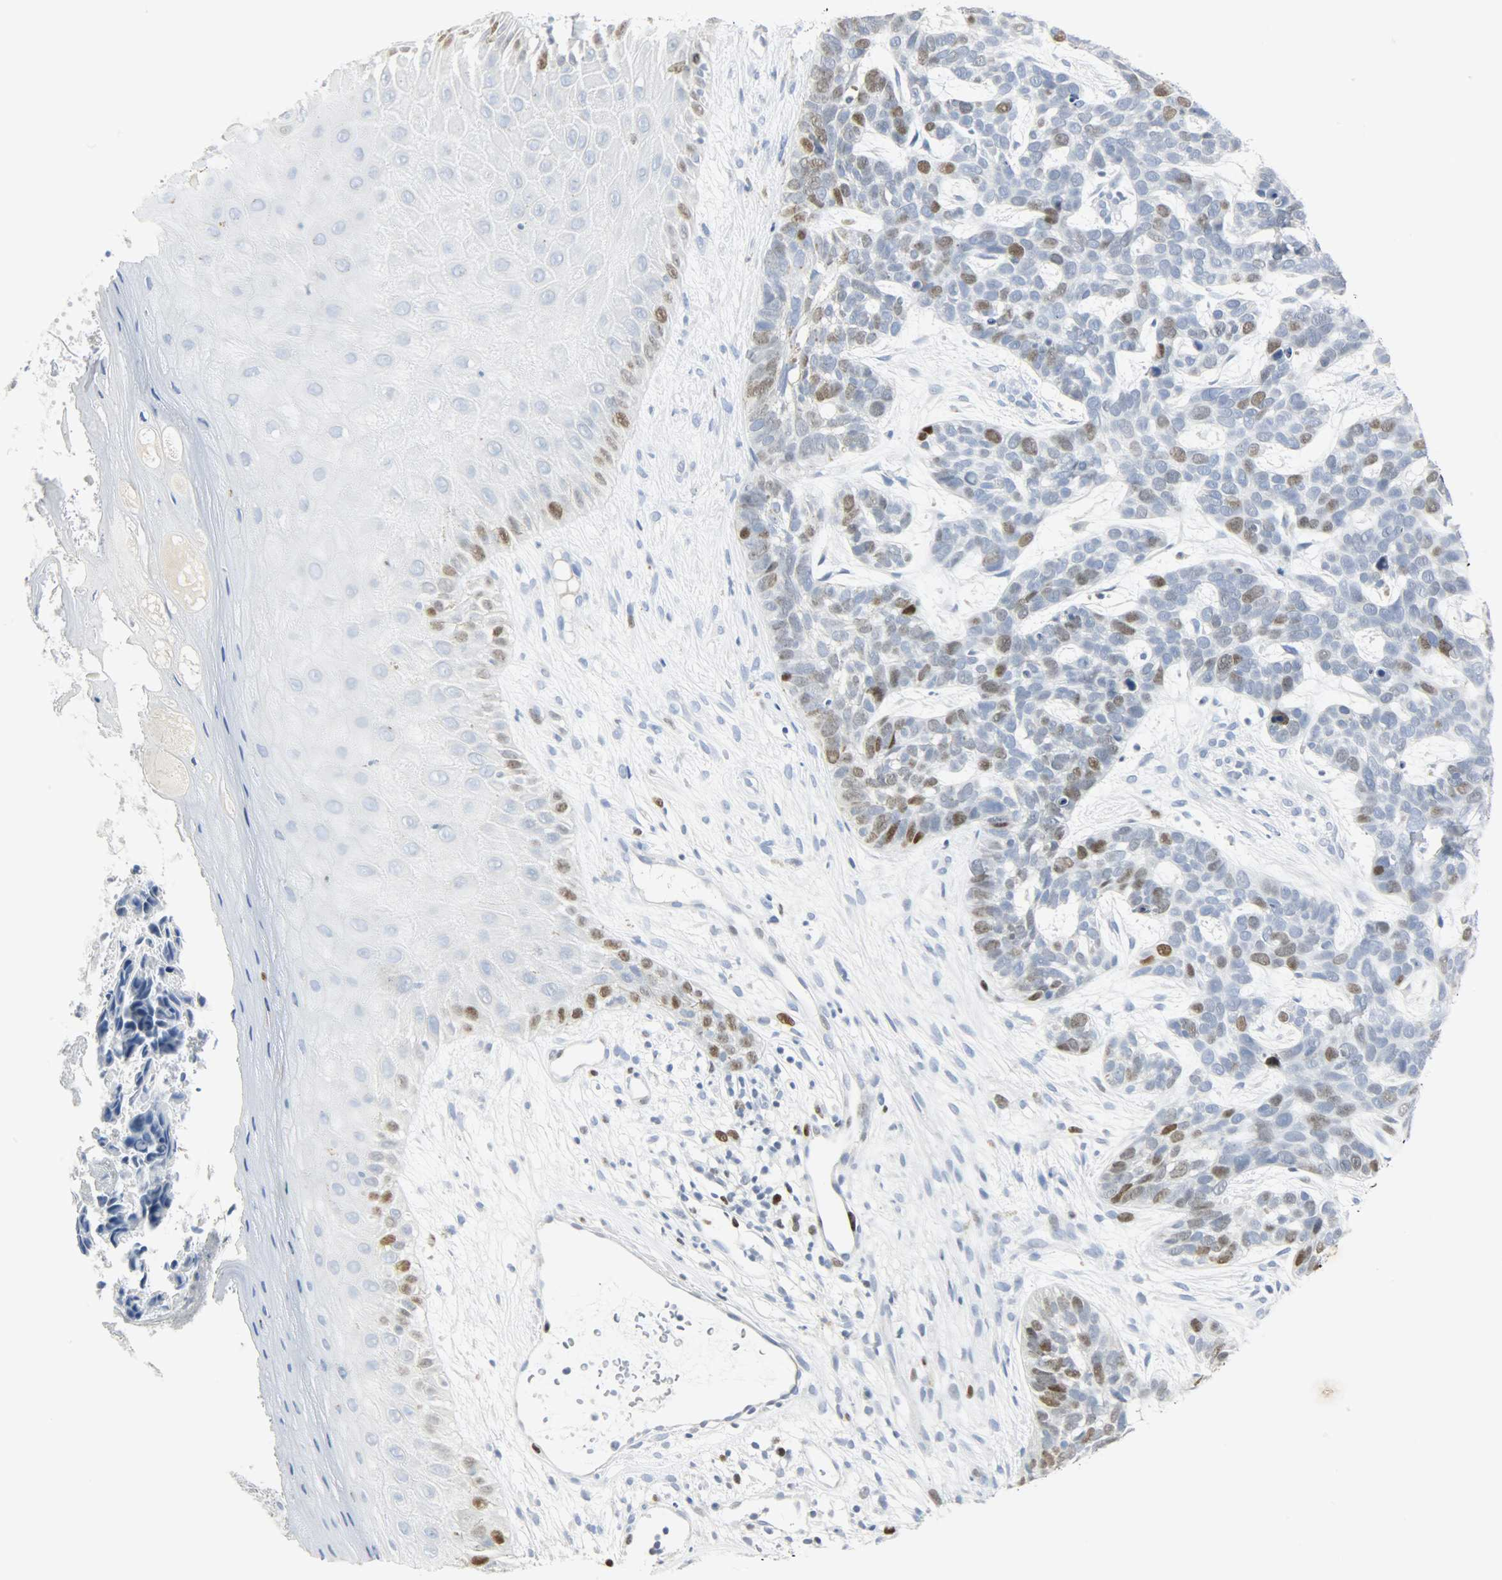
{"staining": {"intensity": "moderate", "quantity": "25%-75%", "location": "nuclear"}, "tissue": "skin cancer", "cell_type": "Tumor cells", "image_type": "cancer", "snomed": [{"axis": "morphology", "description": "Basal cell carcinoma"}, {"axis": "topography", "description": "Skin"}], "caption": "Tumor cells exhibit medium levels of moderate nuclear staining in approximately 25%-75% of cells in skin cancer.", "gene": "HELLS", "patient": {"sex": "male", "age": 87}}